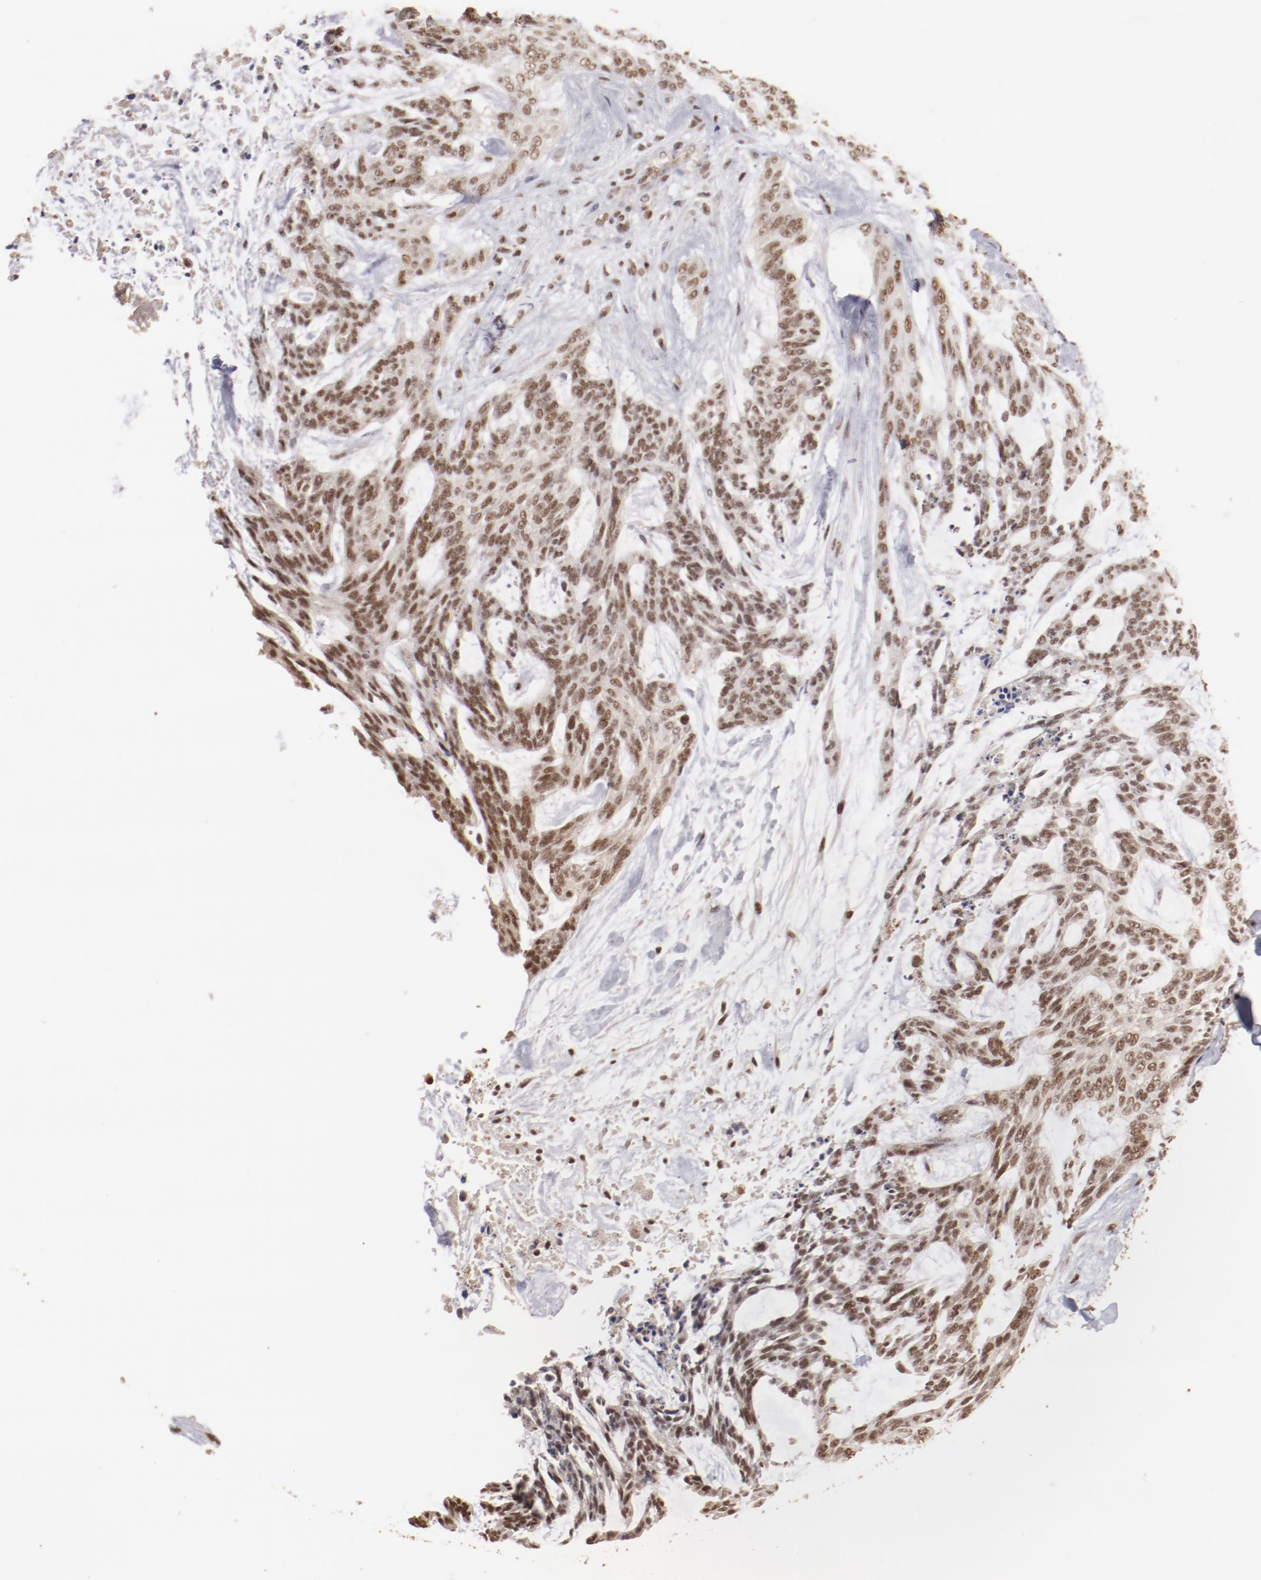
{"staining": {"intensity": "moderate", "quantity": ">75%", "location": "cytoplasmic/membranous,nuclear"}, "tissue": "skin cancer", "cell_type": "Tumor cells", "image_type": "cancer", "snomed": [{"axis": "morphology", "description": "Normal tissue, NOS"}, {"axis": "morphology", "description": "Basal cell carcinoma"}, {"axis": "topography", "description": "Skin"}], "caption": "The histopathology image displays staining of basal cell carcinoma (skin), revealing moderate cytoplasmic/membranous and nuclear protein expression (brown color) within tumor cells.", "gene": "CLOCK", "patient": {"sex": "female", "age": 71}}